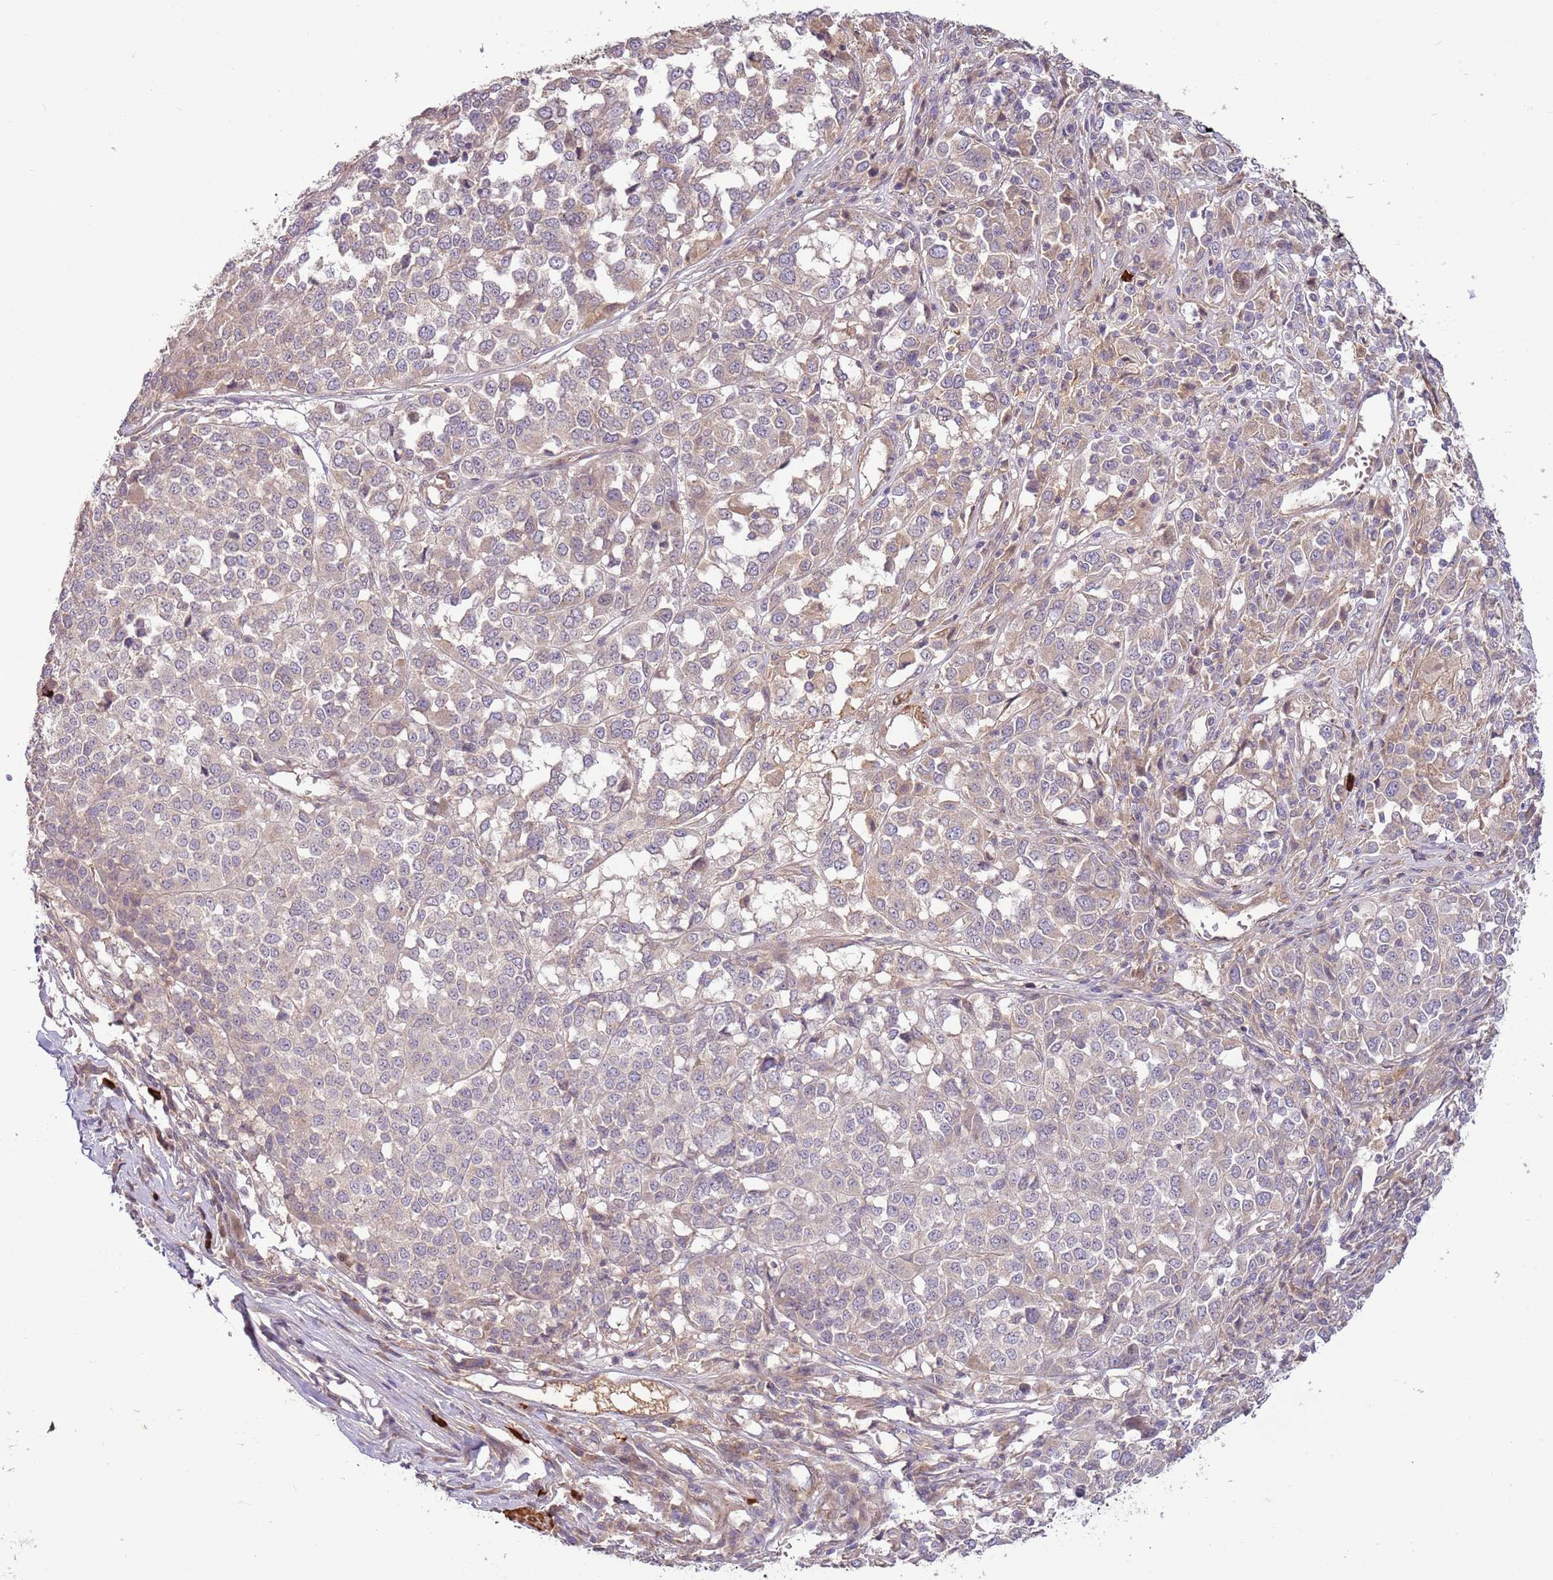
{"staining": {"intensity": "weak", "quantity": "<25%", "location": "cytoplasmic/membranous"}, "tissue": "melanoma", "cell_type": "Tumor cells", "image_type": "cancer", "snomed": [{"axis": "morphology", "description": "Malignant melanoma, Metastatic site"}, {"axis": "topography", "description": "Lymph node"}], "caption": "Immunohistochemistry image of melanoma stained for a protein (brown), which demonstrates no staining in tumor cells.", "gene": "RNF128", "patient": {"sex": "male", "age": 44}}